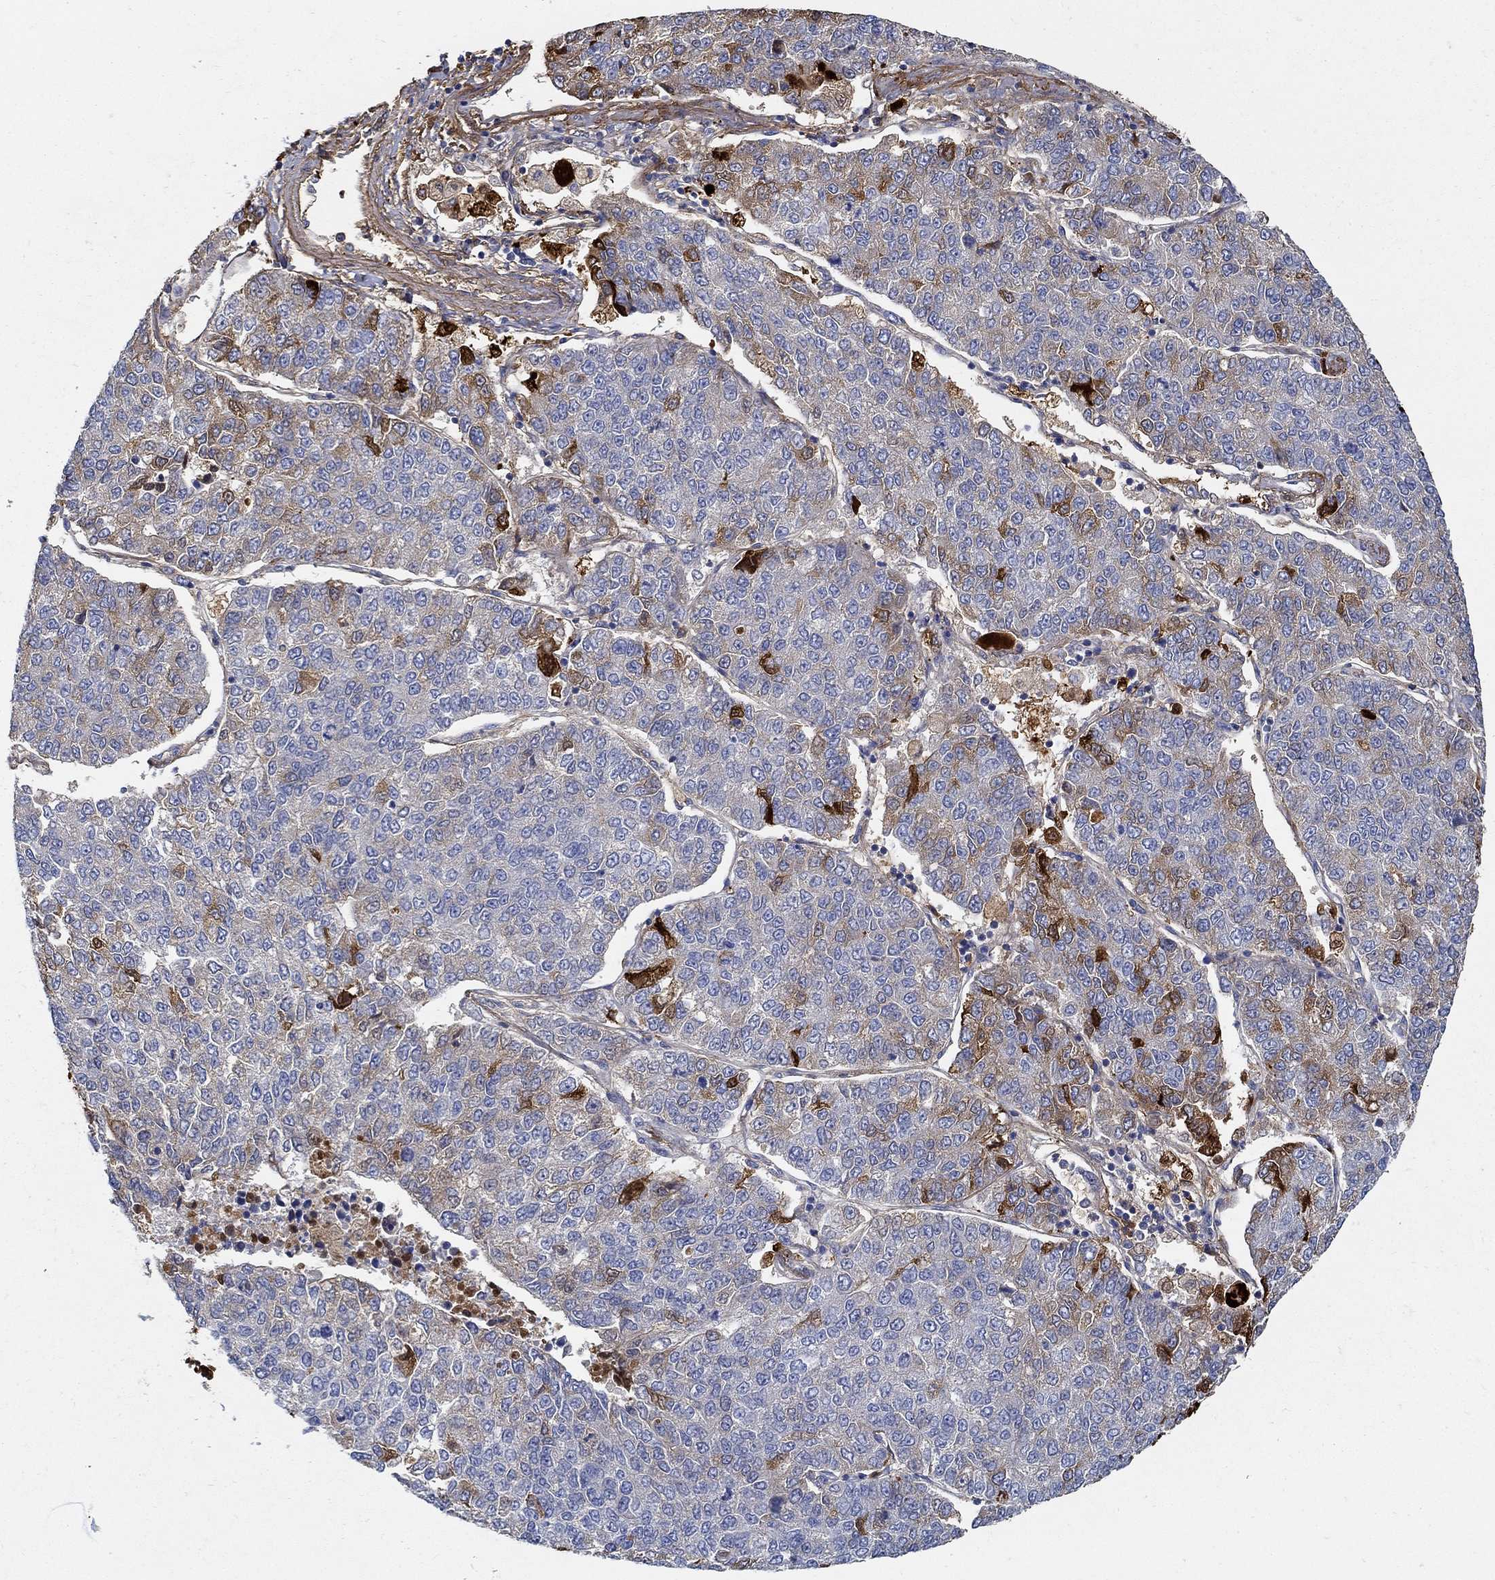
{"staining": {"intensity": "moderate", "quantity": "25%-75%", "location": "cytoplasmic/membranous"}, "tissue": "lung cancer", "cell_type": "Tumor cells", "image_type": "cancer", "snomed": [{"axis": "morphology", "description": "Adenocarcinoma, NOS"}, {"axis": "topography", "description": "Lung"}], "caption": "This is a micrograph of immunohistochemistry (IHC) staining of lung cancer (adenocarcinoma), which shows moderate expression in the cytoplasmic/membranous of tumor cells.", "gene": "TGFBI", "patient": {"sex": "male", "age": 49}}